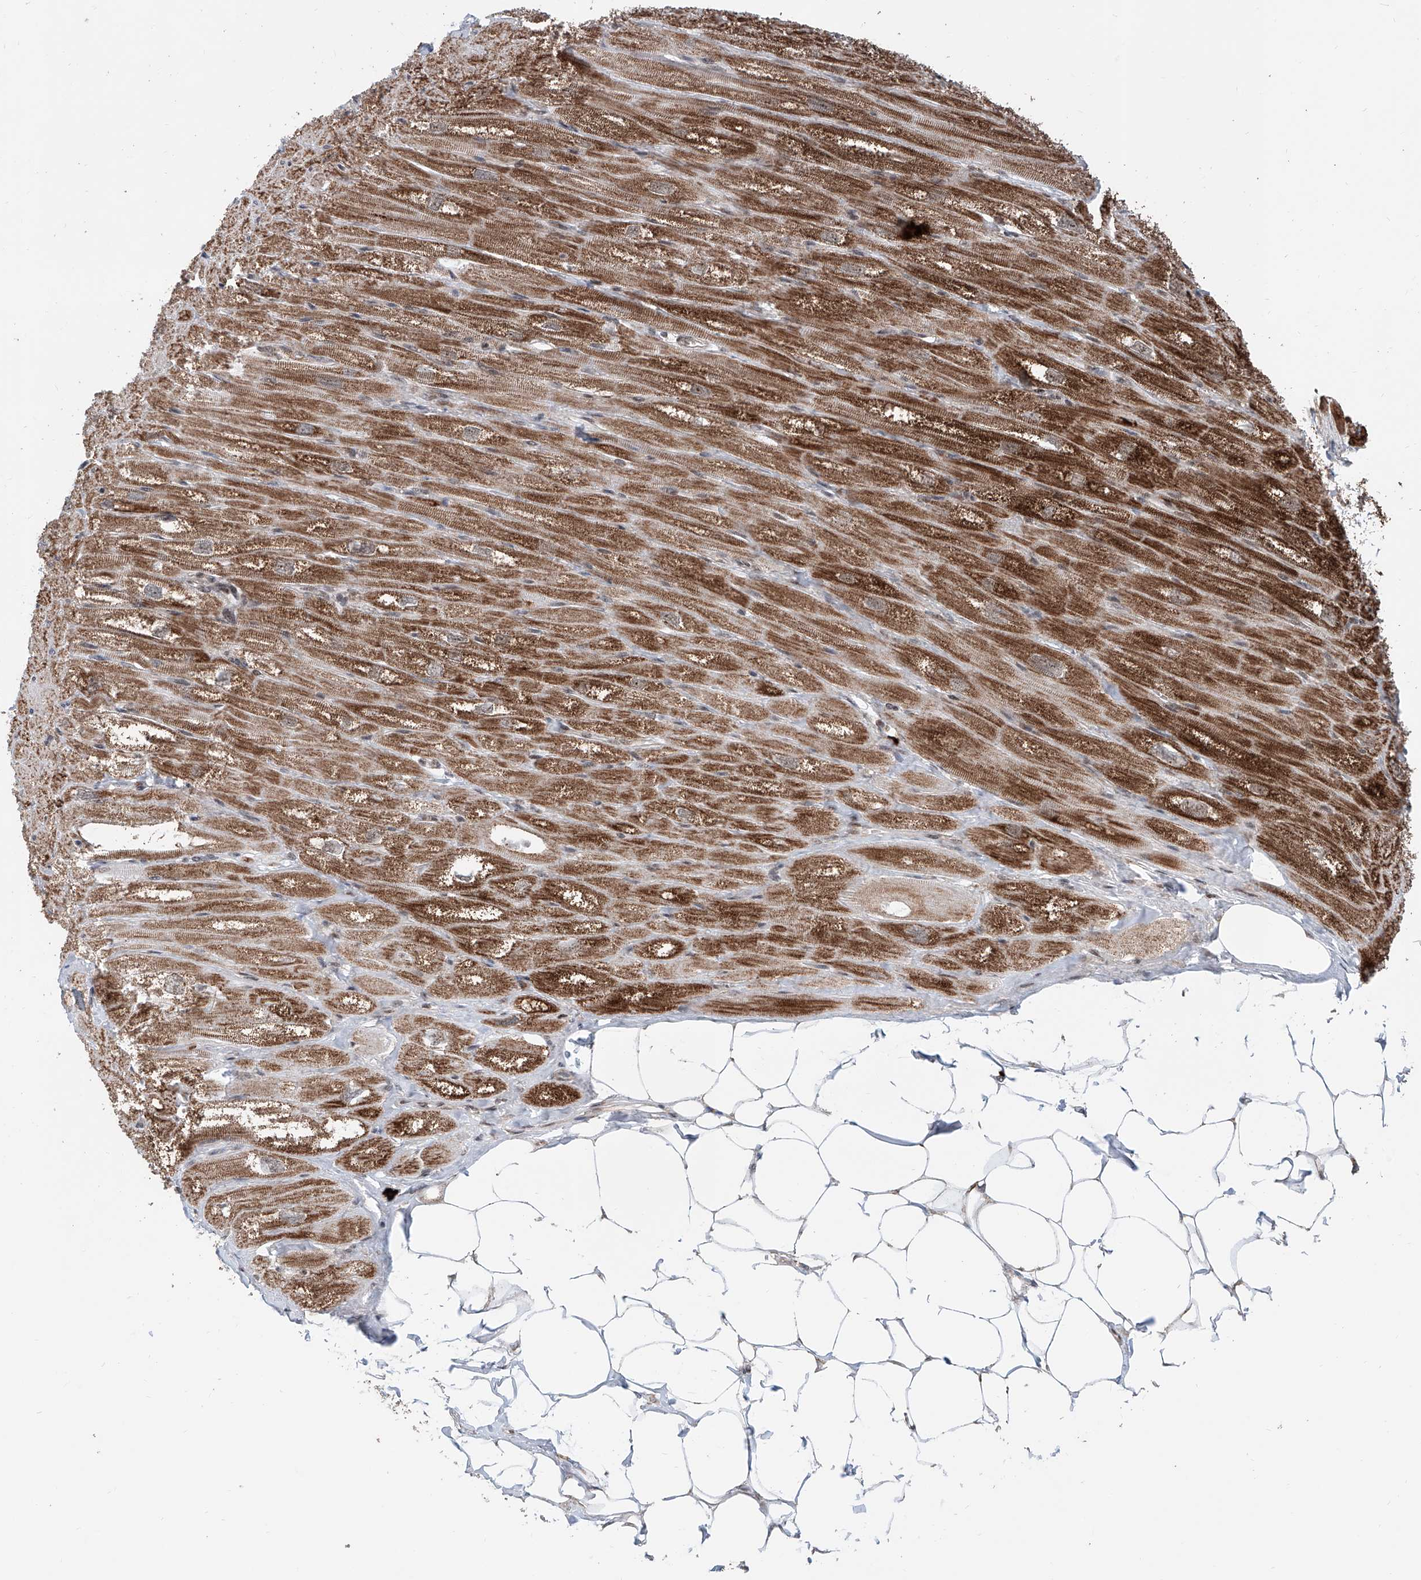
{"staining": {"intensity": "strong", "quantity": "25%-75%", "location": "cytoplasmic/membranous"}, "tissue": "heart muscle", "cell_type": "Cardiomyocytes", "image_type": "normal", "snomed": [{"axis": "morphology", "description": "Normal tissue, NOS"}, {"axis": "topography", "description": "Heart"}], "caption": "This photomicrograph reveals IHC staining of unremarkable human heart muscle, with high strong cytoplasmic/membranous staining in about 25%-75% of cardiomyocytes.", "gene": "SDE2", "patient": {"sex": "male", "age": 50}}